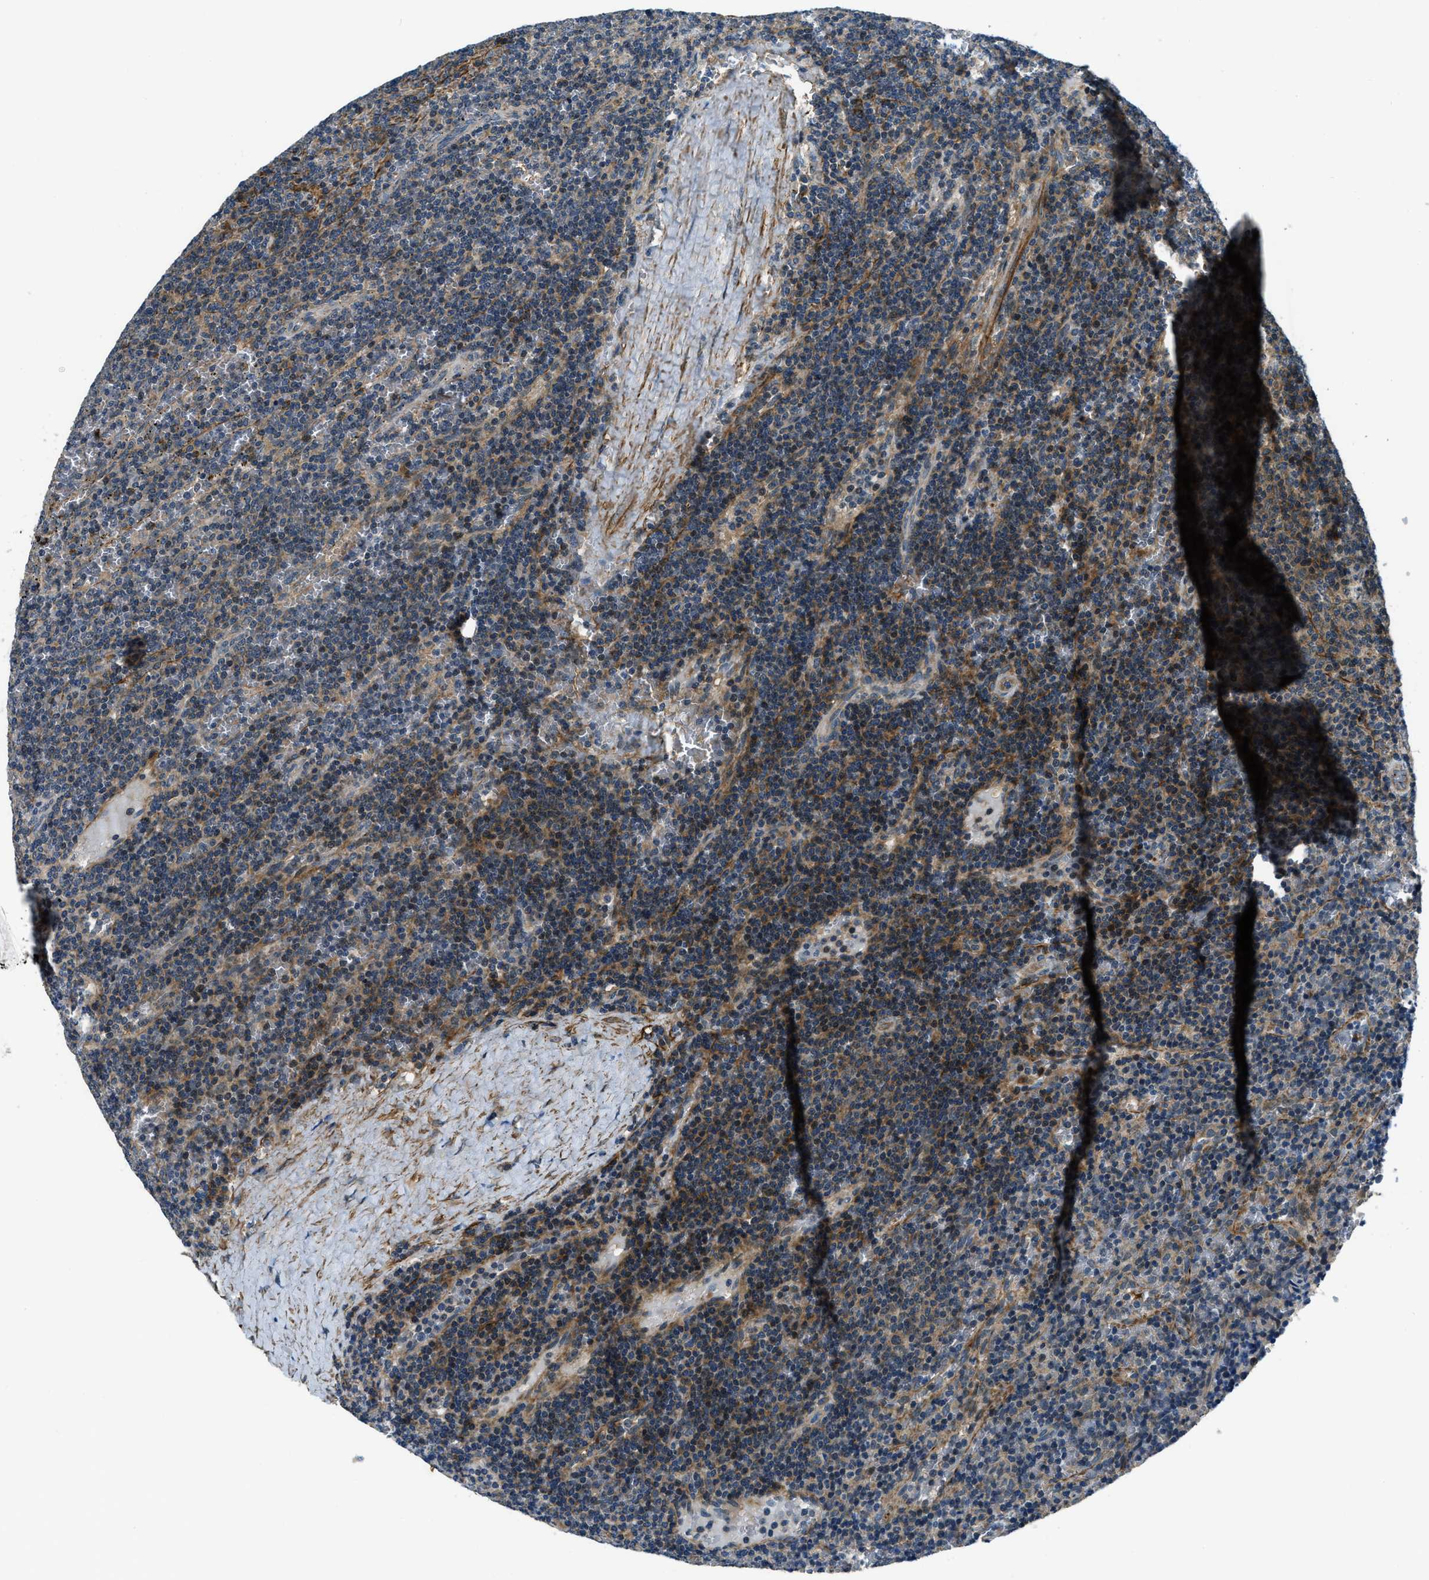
{"staining": {"intensity": "moderate", "quantity": ">75%", "location": "cytoplasmic/membranous"}, "tissue": "lymphoma", "cell_type": "Tumor cells", "image_type": "cancer", "snomed": [{"axis": "morphology", "description": "Malignant lymphoma, non-Hodgkin's type, Low grade"}, {"axis": "topography", "description": "Spleen"}], "caption": "Immunohistochemical staining of low-grade malignant lymphoma, non-Hodgkin's type reveals medium levels of moderate cytoplasmic/membranous staining in about >75% of tumor cells.", "gene": "NUDCD3", "patient": {"sex": "female", "age": 50}}